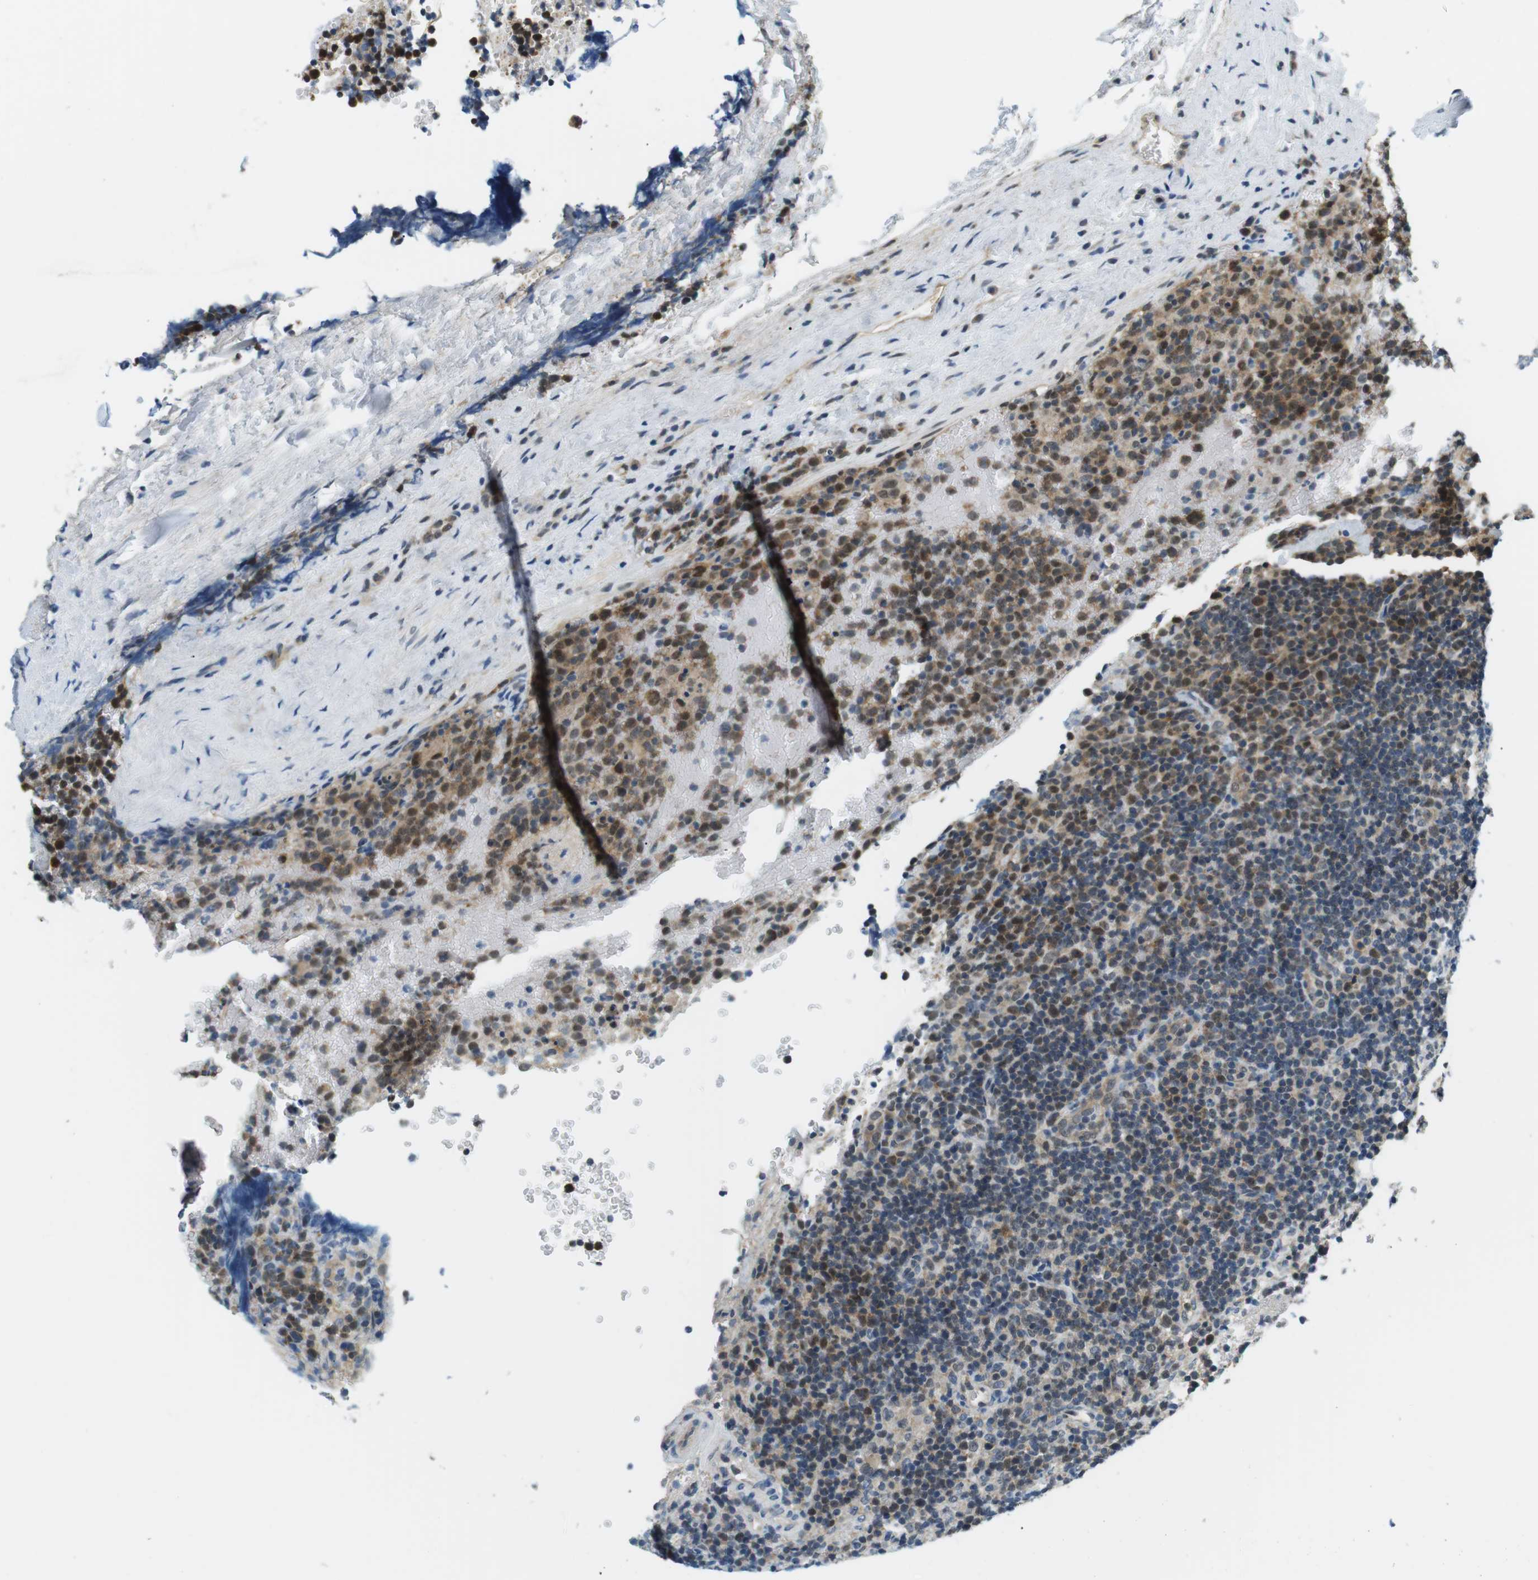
{"staining": {"intensity": "moderate", "quantity": "25%-75%", "location": "cytoplasmic/membranous,nuclear"}, "tissue": "lymphoma", "cell_type": "Tumor cells", "image_type": "cancer", "snomed": [{"axis": "morphology", "description": "Malignant lymphoma, non-Hodgkin's type, High grade"}, {"axis": "topography", "description": "Lymph node"}], "caption": "Immunohistochemistry (IHC) image of human high-grade malignant lymphoma, non-Hodgkin's type stained for a protein (brown), which shows medium levels of moderate cytoplasmic/membranous and nuclear staining in approximately 25%-75% of tumor cells.", "gene": "CSNK2B", "patient": {"sex": "male", "age": 61}}